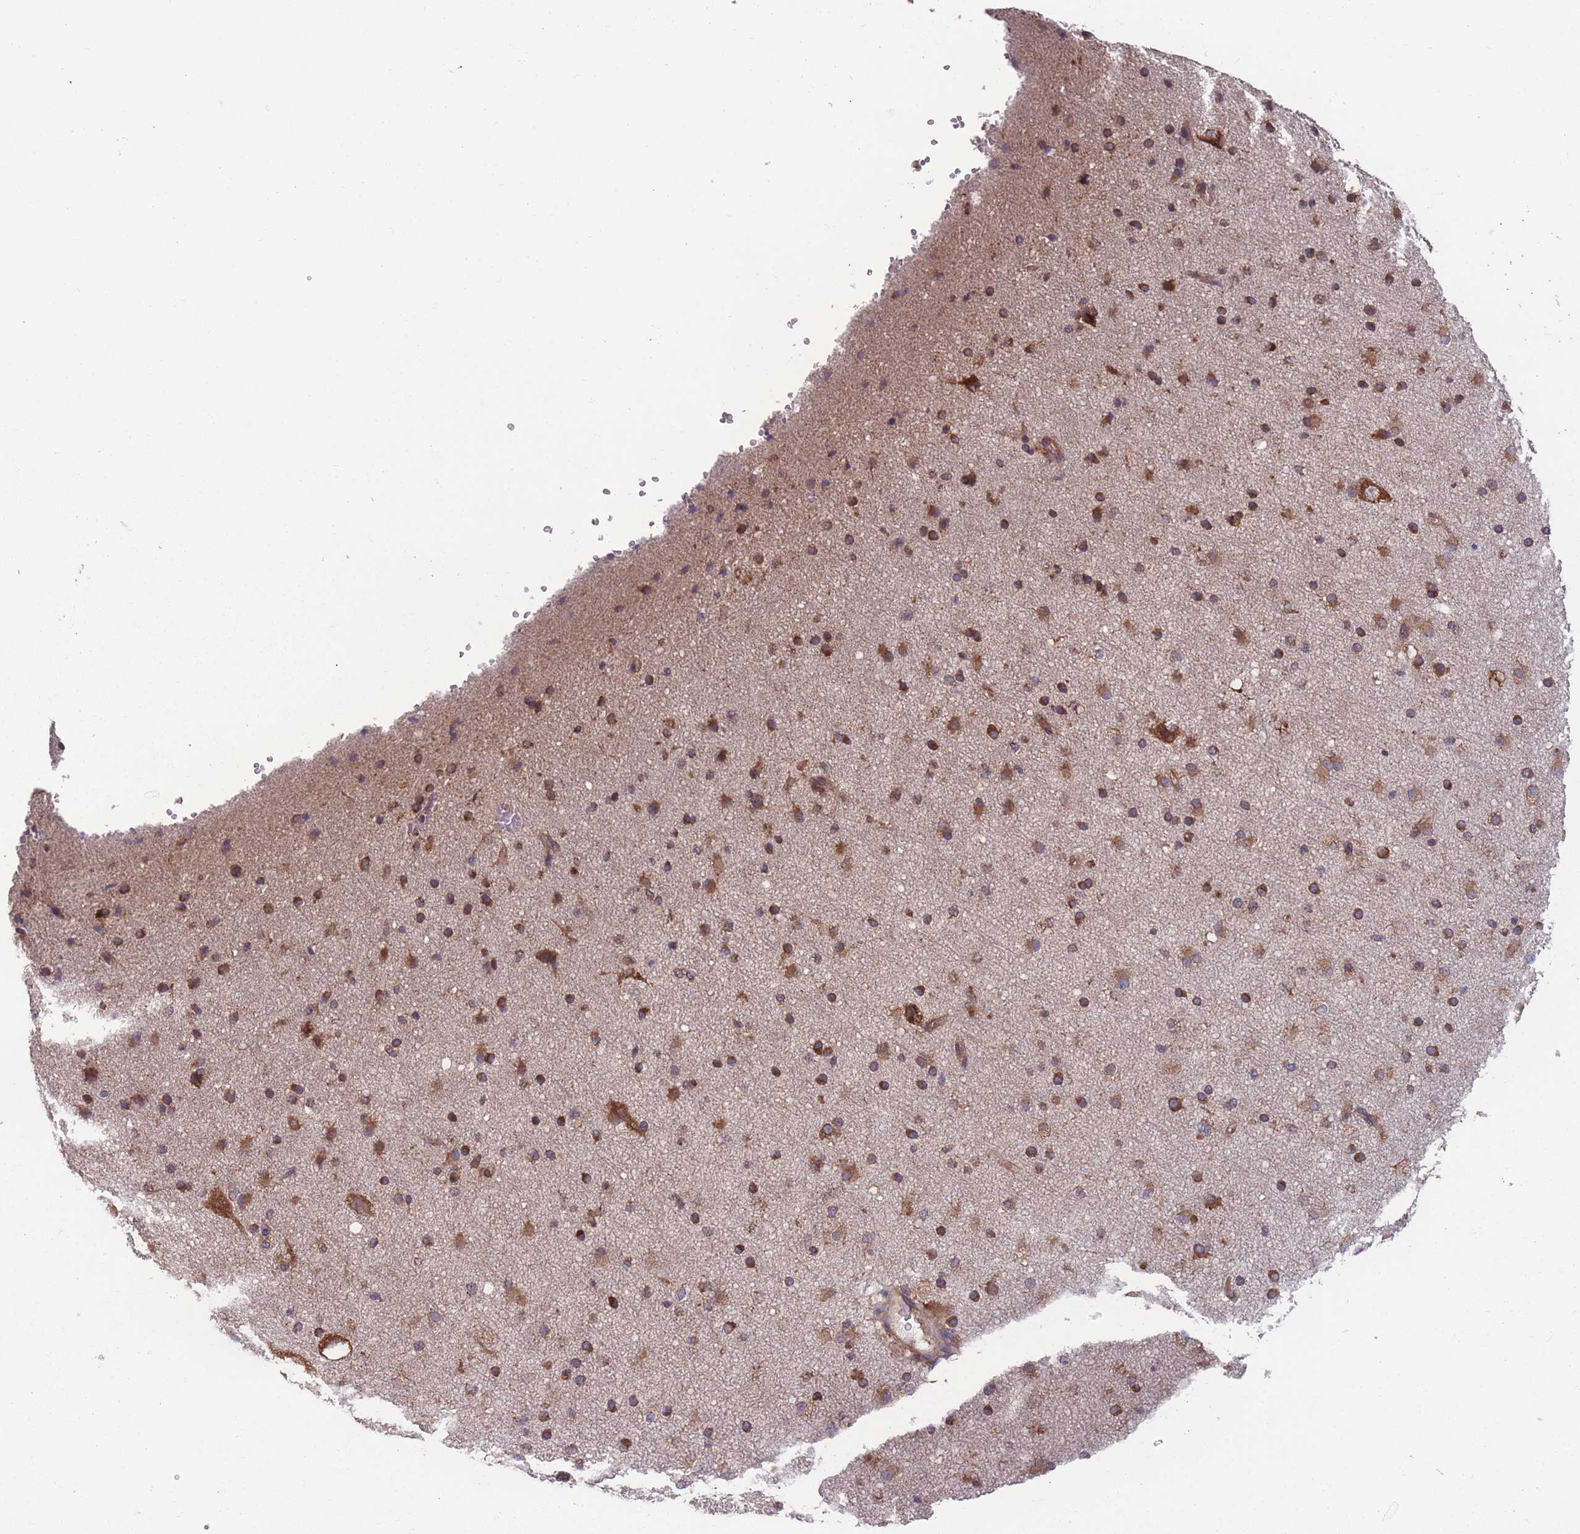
{"staining": {"intensity": "moderate", "quantity": ">75%", "location": "cytoplasmic/membranous"}, "tissue": "cerebral cortex", "cell_type": "Endothelial cells", "image_type": "normal", "snomed": [{"axis": "morphology", "description": "Normal tissue, NOS"}, {"axis": "morphology", "description": "Developmental malformation"}, {"axis": "topography", "description": "Cerebral cortex"}], "caption": "This micrograph displays unremarkable cerebral cortex stained with immunohistochemistry to label a protein in brown. The cytoplasmic/membranous of endothelial cells show moderate positivity for the protein. Nuclei are counter-stained blue.", "gene": "ZPR1", "patient": {"sex": "female", "age": 30}}